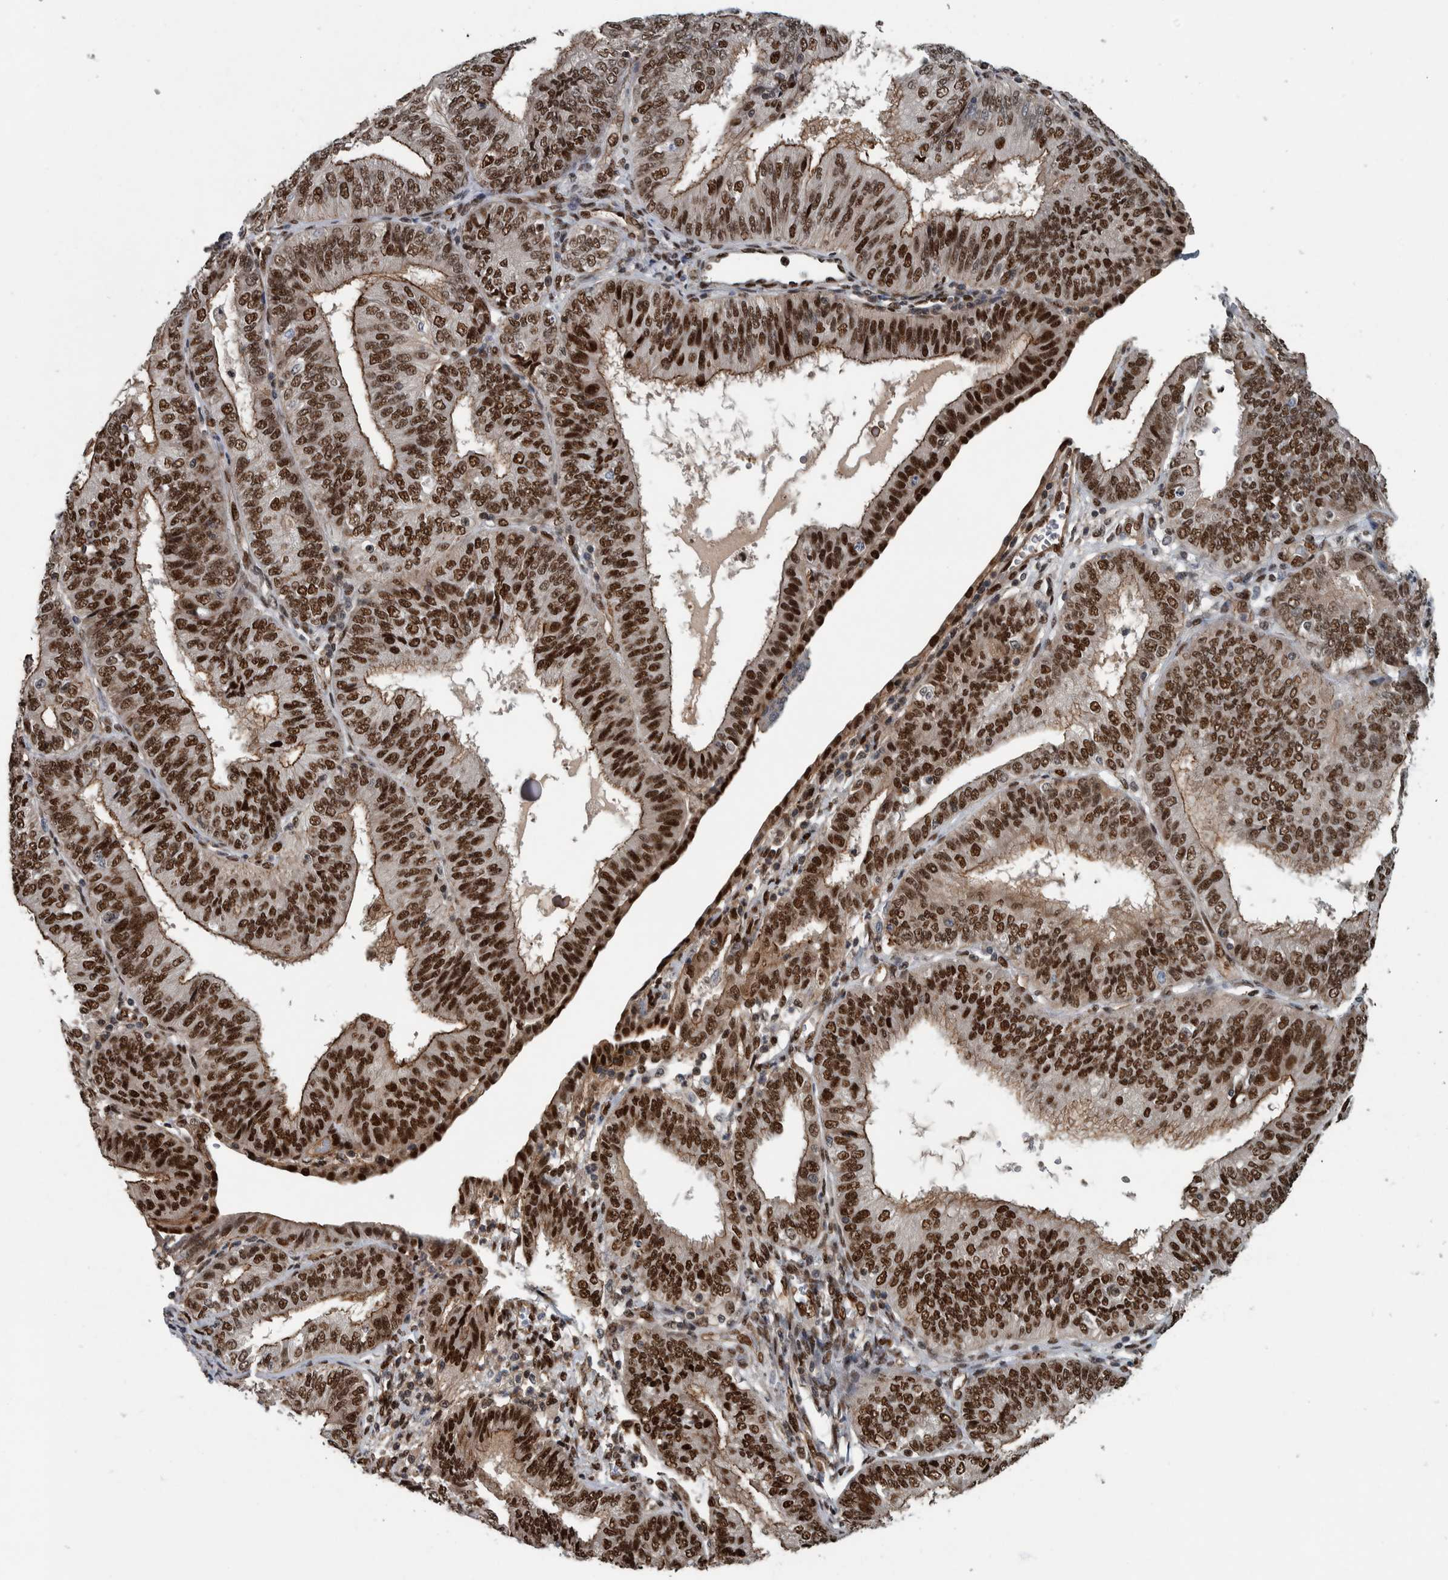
{"staining": {"intensity": "strong", "quantity": ">75%", "location": "nuclear"}, "tissue": "endometrial cancer", "cell_type": "Tumor cells", "image_type": "cancer", "snomed": [{"axis": "morphology", "description": "Adenocarcinoma, NOS"}, {"axis": "topography", "description": "Endometrium"}], "caption": "Strong nuclear positivity is seen in about >75% of tumor cells in endometrial adenocarcinoma.", "gene": "FAM135B", "patient": {"sex": "female", "age": 58}}